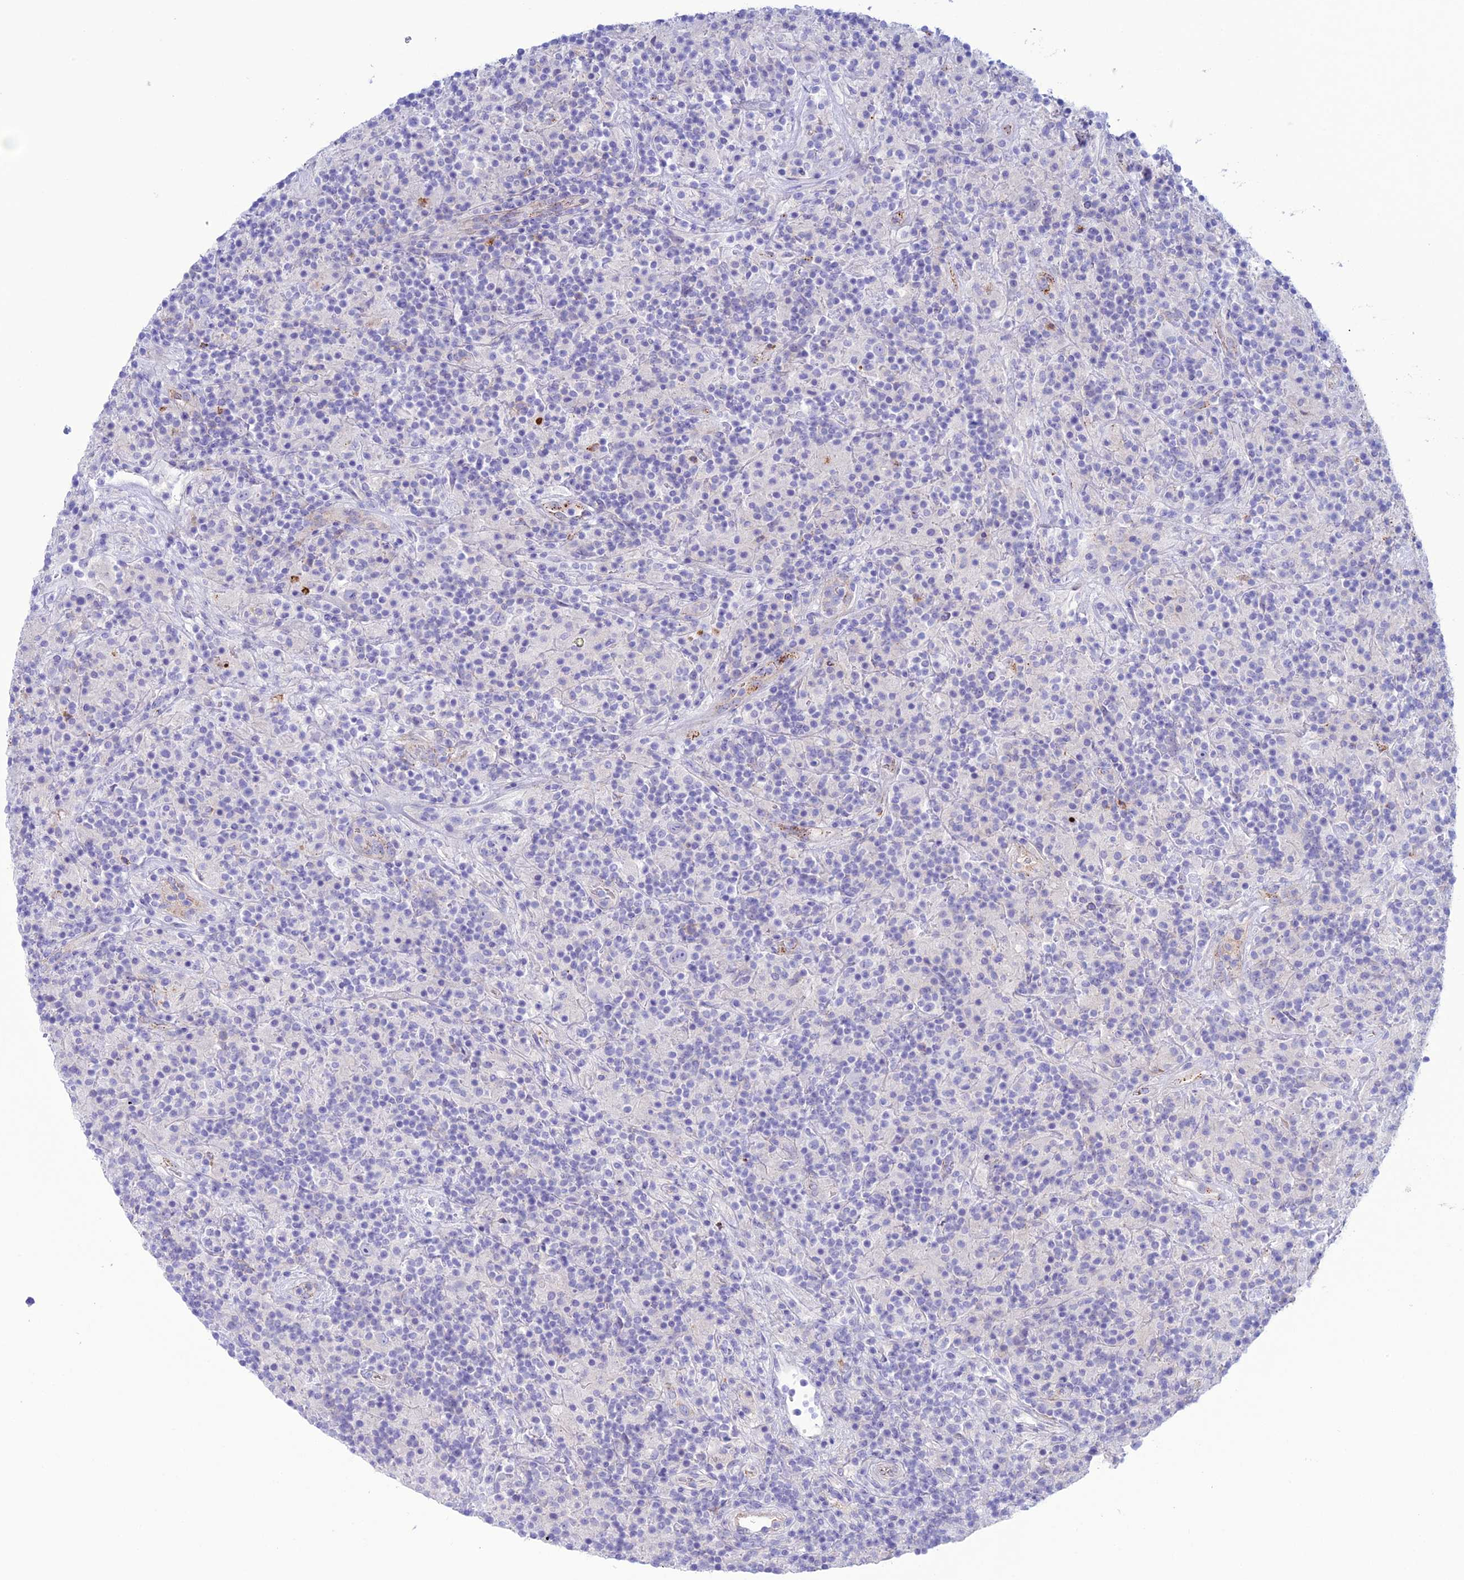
{"staining": {"intensity": "negative", "quantity": "none", "location": "none"}, "tissue": "lymphoma", "cell_type": "Tumor cells", "image_type": "cancer", "snomed": [{"axis": "morphology", "description": "Hodgkin's disease, NOS"}, {"axis": "topography", "description": "Lymph node"}], "caption": "There is no significant expression in tumor cells of lymphoma.", "gene": "CDC42EP5", "patient": {"sex": "male", "age": 70}}